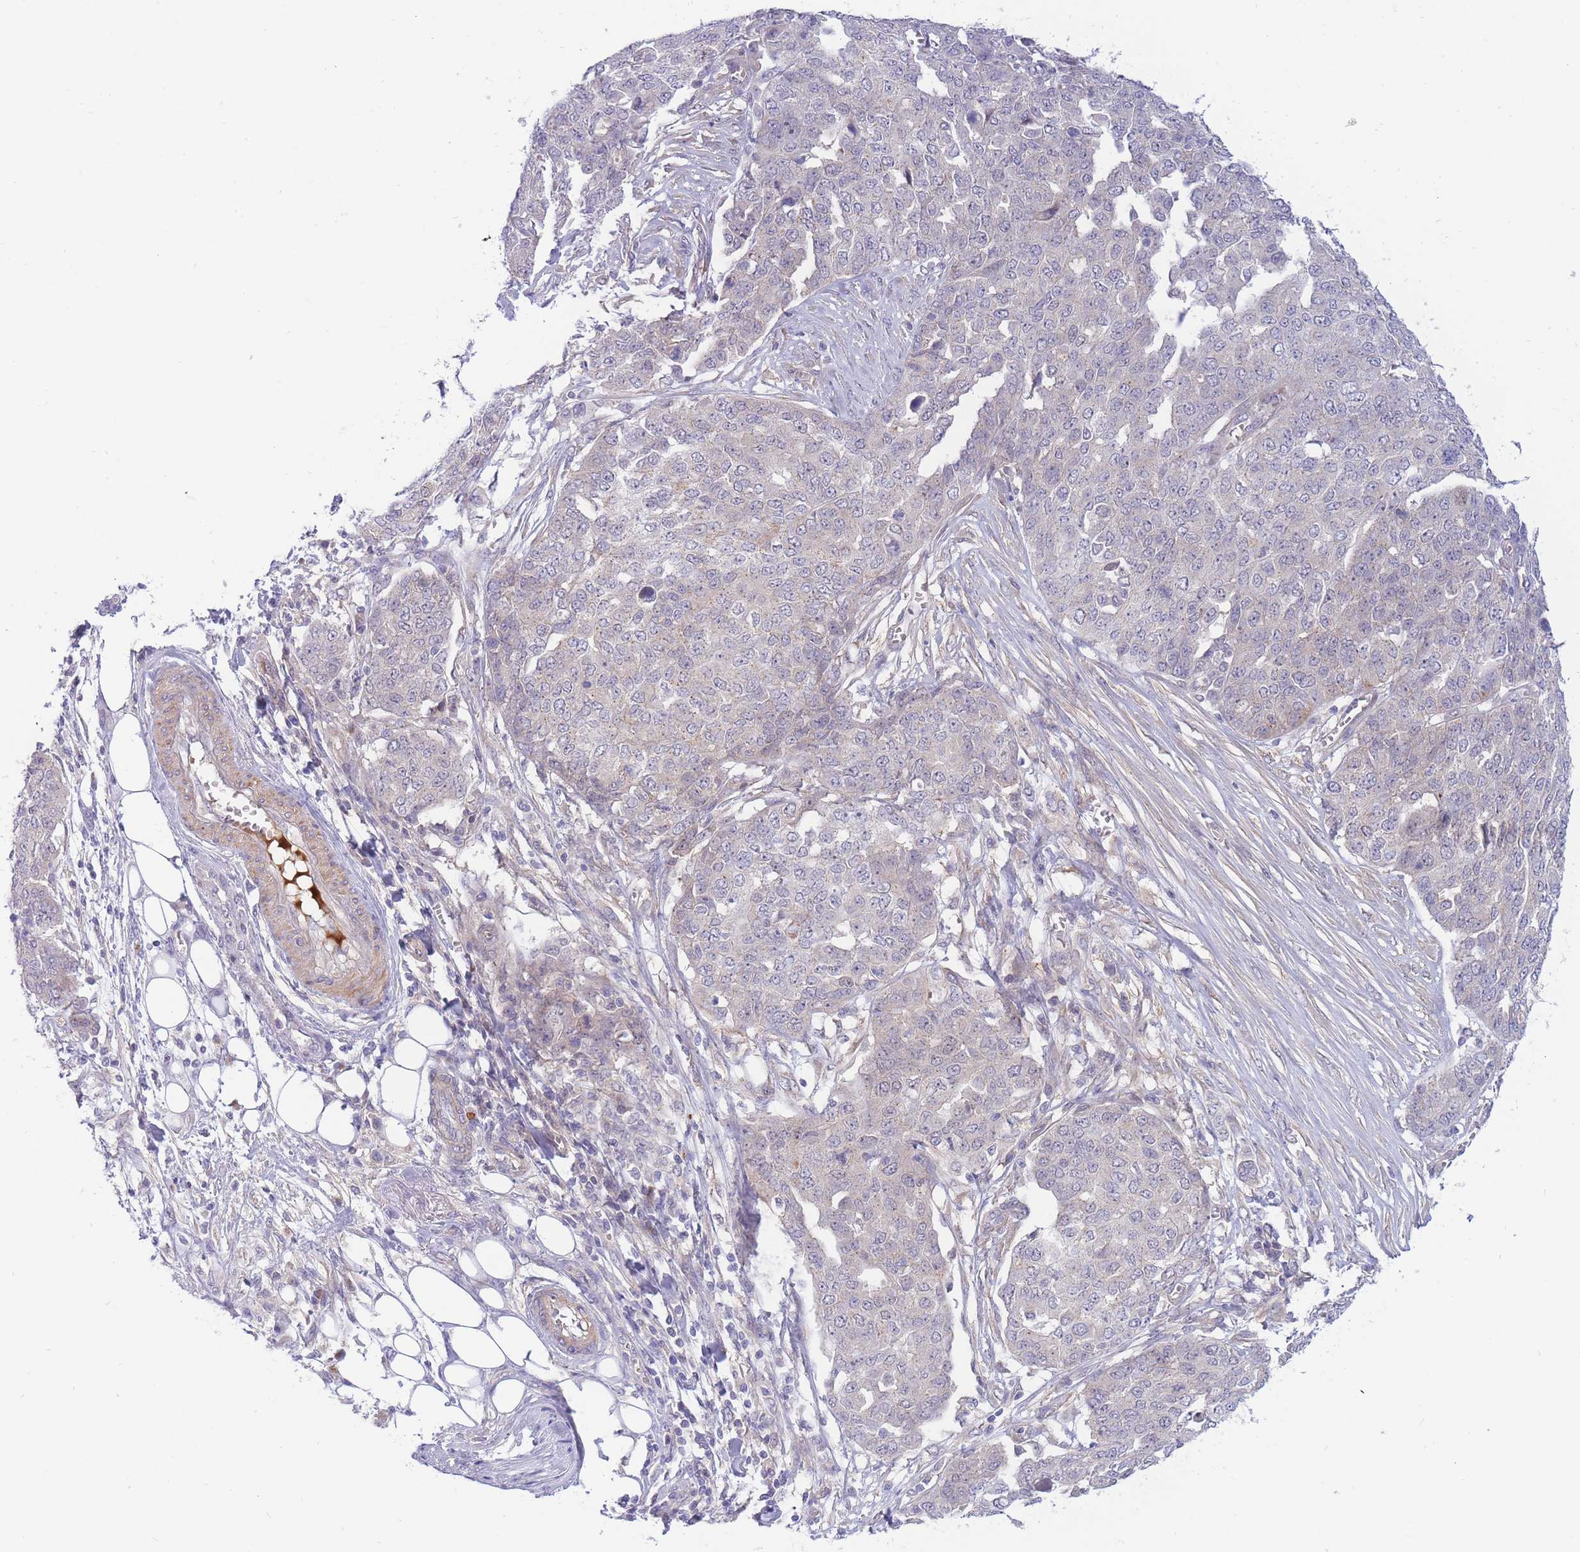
{"staining": {"intensity": "negative", "quantity": "none", "location": "none"}, "tissue": "ovarian cancer", "cell_type": "Tumor cells", "image_type": "cancer", "snomed": [{"axis": "morphology", "description": "Cystadenocarcinoma, serous, NOS"}, {"axis": "topography", "description": "Soft tissue"}, {"axis": "topography", "description": "Ovary"}], "caption": "Immunohistochemistry micrograph of human ovarian cancer (serous cystadenocarcinoma) stained for a protein (brown), which reveals no expression in tumor cells.", "gene": "APOL4", "patient": {"sex": "female", "age": 57}}